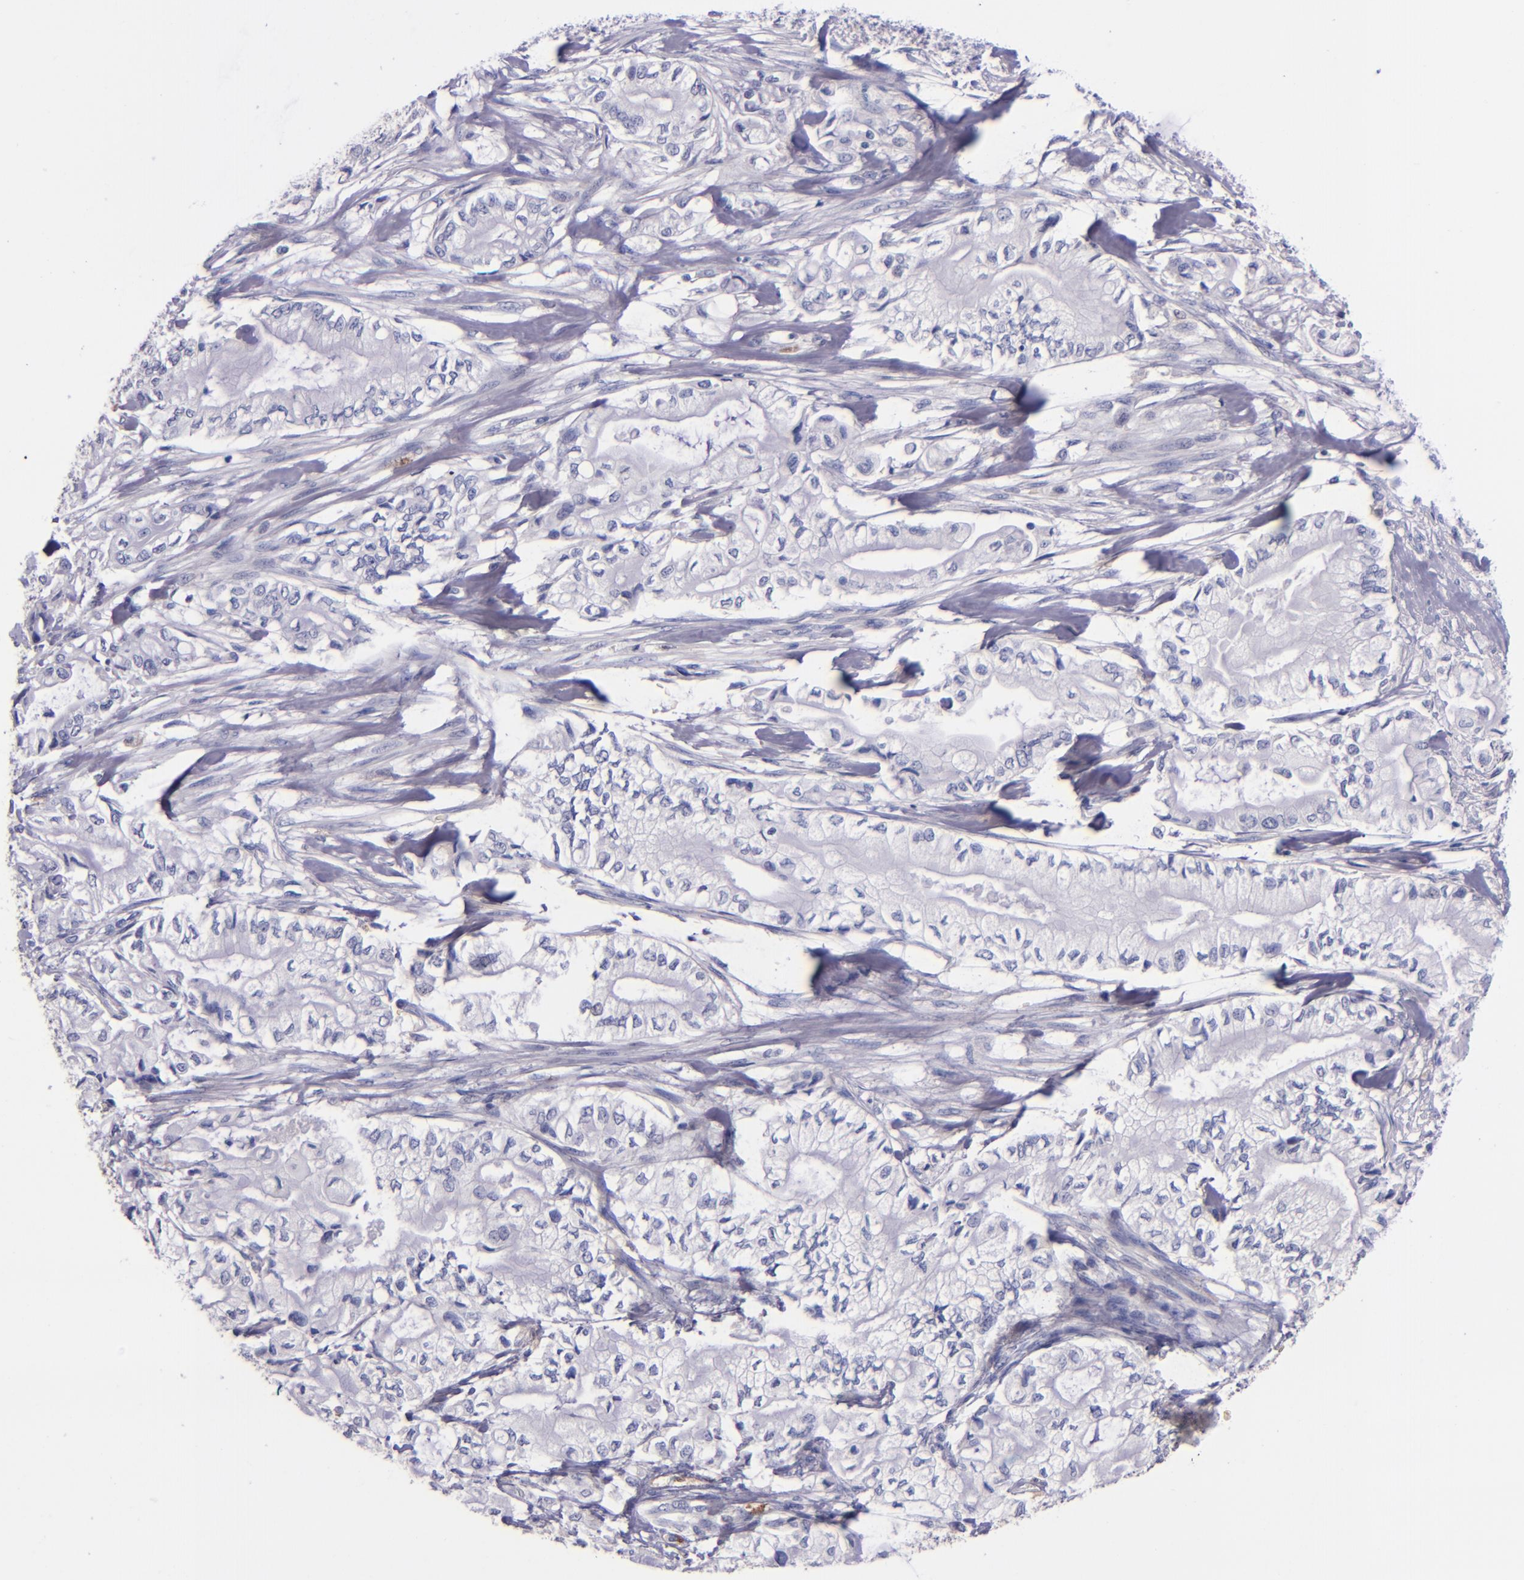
{"staining": {"intensity": "negative", "quantity": "none", "location": "none"}, "tissue": "pancreatic cancer", "cell_type": "Tumor cells", "image_type": "cancer", "snomed": [{"axis": "morphology", "description": "Adenocarcinoma, NOS"}, {"axis": "topography", "description": "Pancreas"}], "caption": "Adenocarcinoma (pancreatic) was stained to show a protein in brown. There is no significant expression in tumor cells.", "gene": "F13A1", "patient": {"sex": "male", "age": 79}}